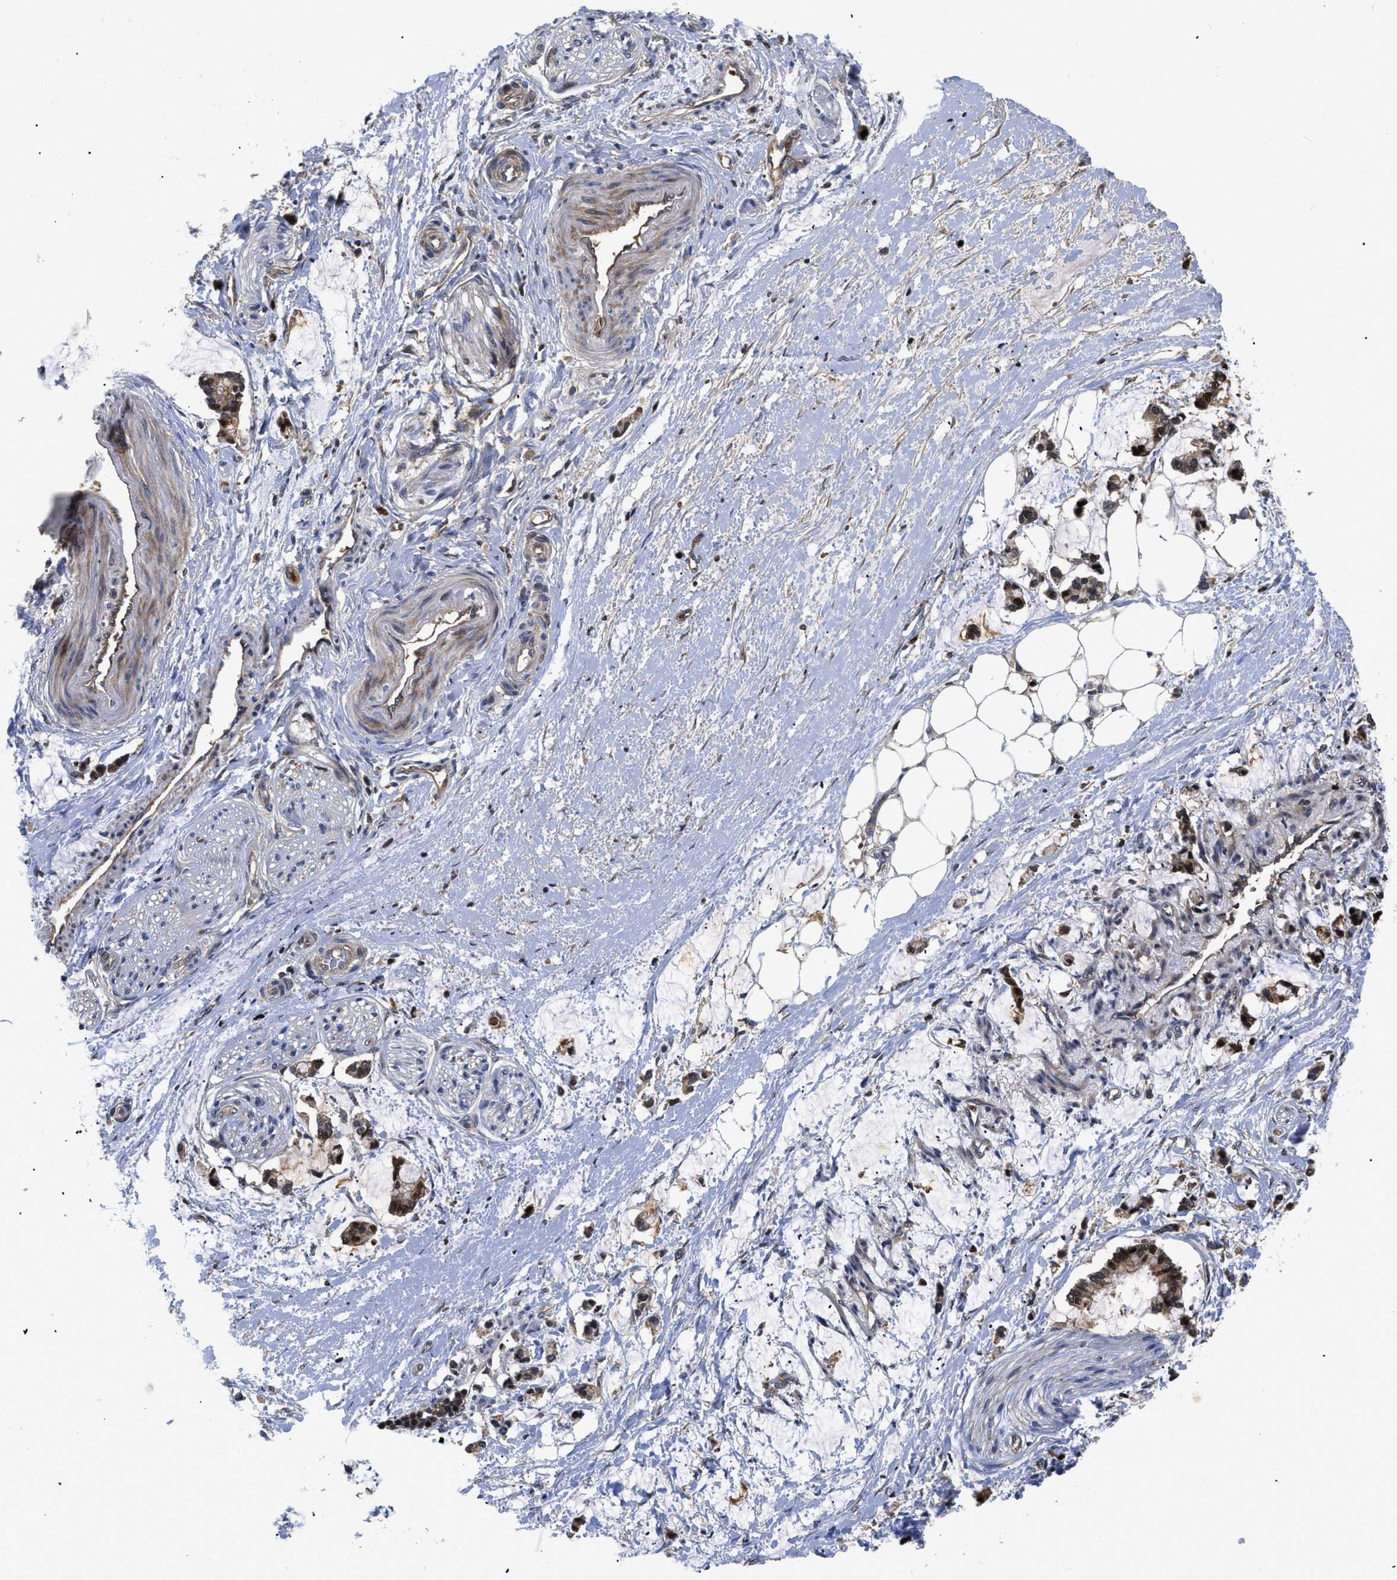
{"staining": {"intensity": "moderate", "quantity": "25%-75%", "location": "cytoplasmic/membranous"}, "tissue": "adipose tissue", "cell_type": "Adipocytes", "image_type": "normal", "snomed": [{"axis": "morphology", "description": "Normal tissue, NOS"}, {"axis": "morphology", "description": "Adenocarcinoma, NOS"}, {"axis": "topography", "description": "Colon"}, {"axis": "topography", "description": "Peripheral nerve tissue"}], "caption": "A brown stain highlights moderate cytoplasmic/membranous staining of a protein in adipocytes of benign adipose tissue. The protein is stained brown, and the nuclei are stained in blue (DAB (3,3'-diaminobenzidine) IHC with brightfield microscopy, high magnification).", "gene": "FAM200A", "patient": {"sex": "male", "age": 14}}